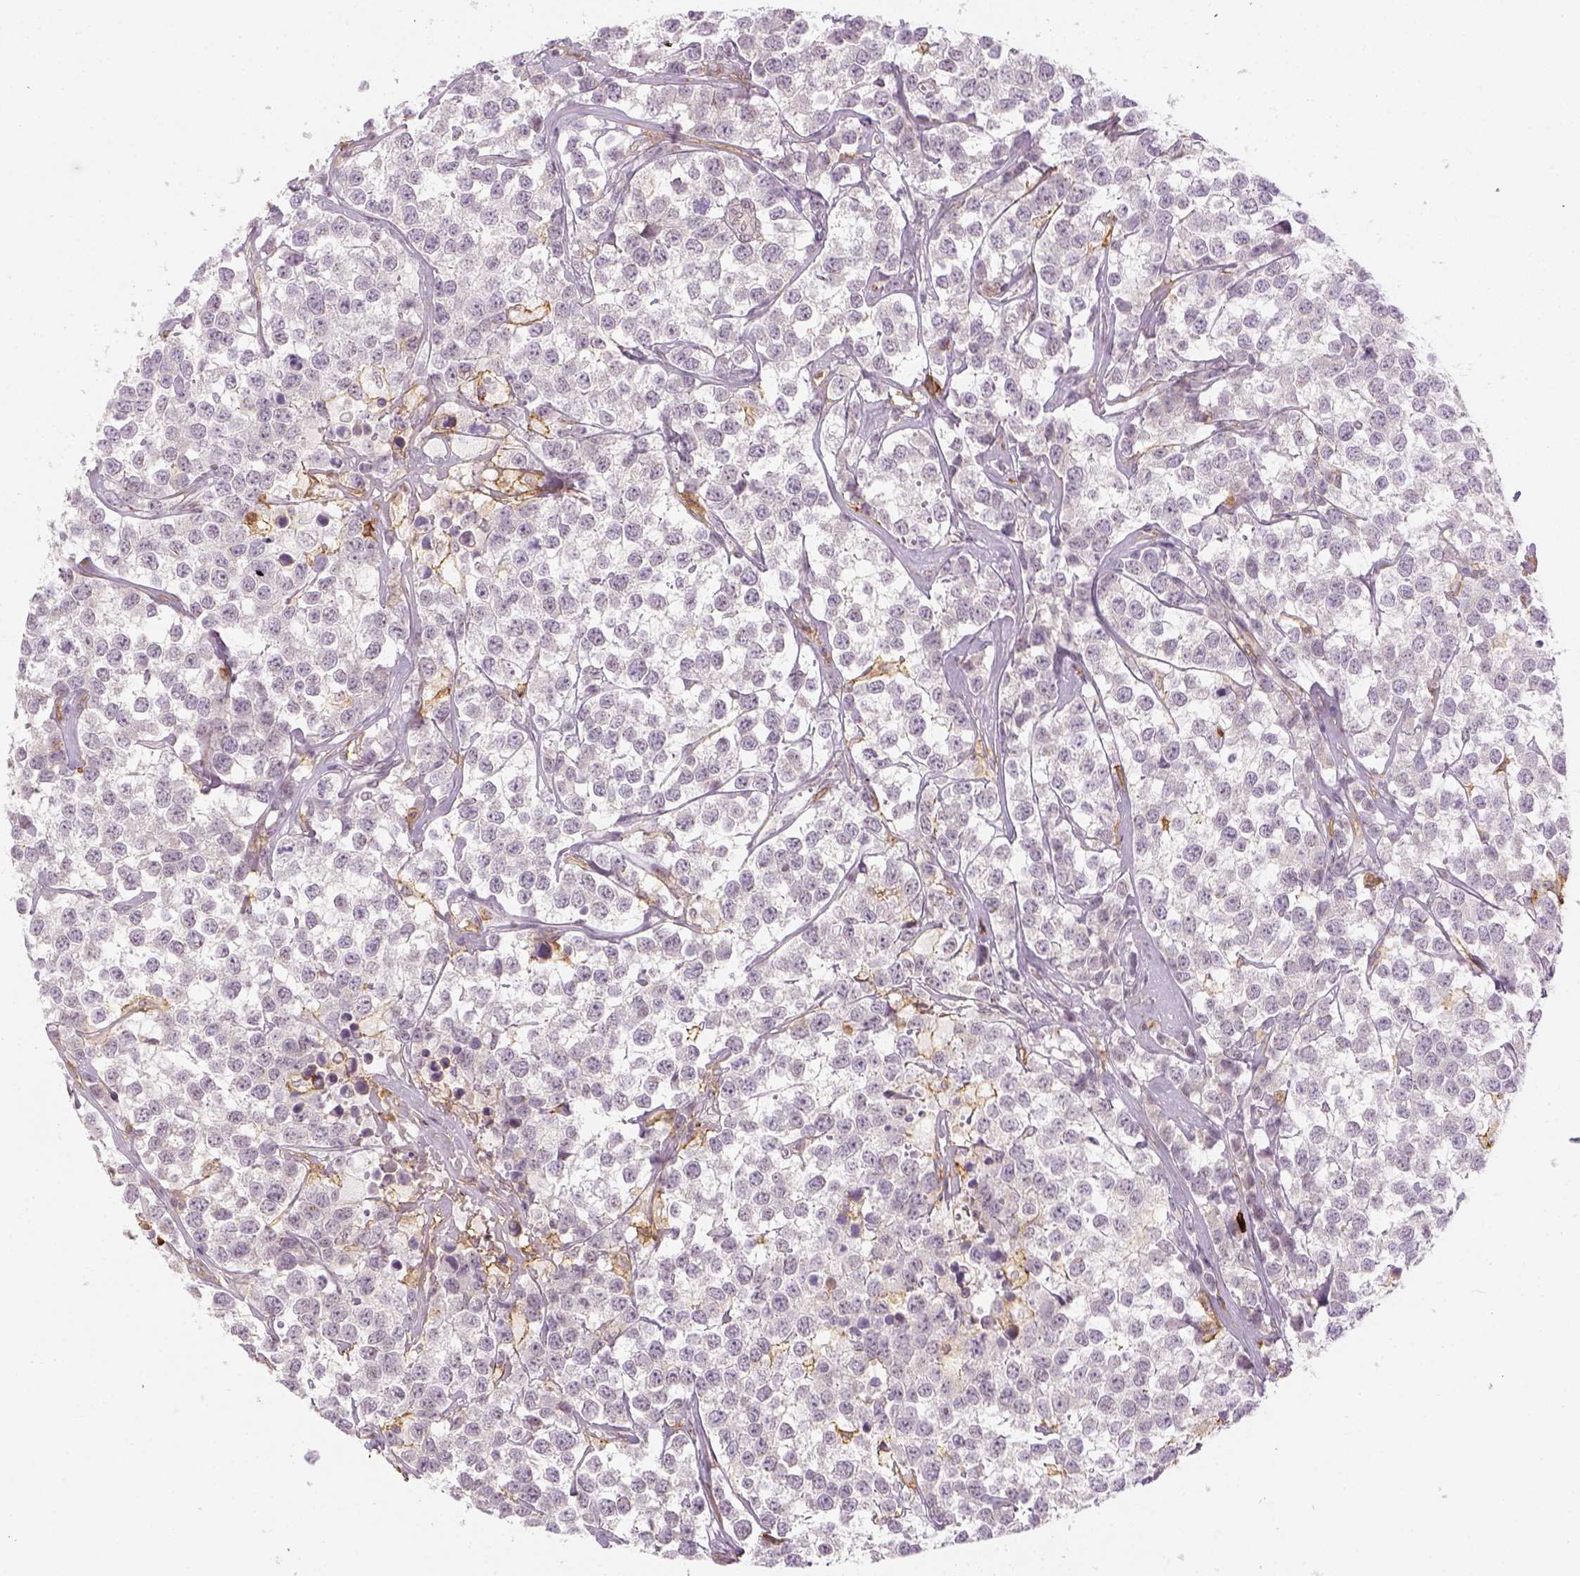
{"staining": {"intensity": "negative", "quantity": "none", "location": "none"}, "tissue": "testis cancer", "cell_type": "Tumor cells", "image_type": "cancer", "snomed": [{"axis": "morphology", "description": "Seminoma, NOS"}, {"axis": "topography", "description": "Testis"}], "caption": "High power microscopy photomicrograph of an immunohistochemistry (IHC) image of testis seminoma, revealing no significant staining in tumor cells.", "gene": "CD14", "patient": {"sex": "male", "age": 59}}